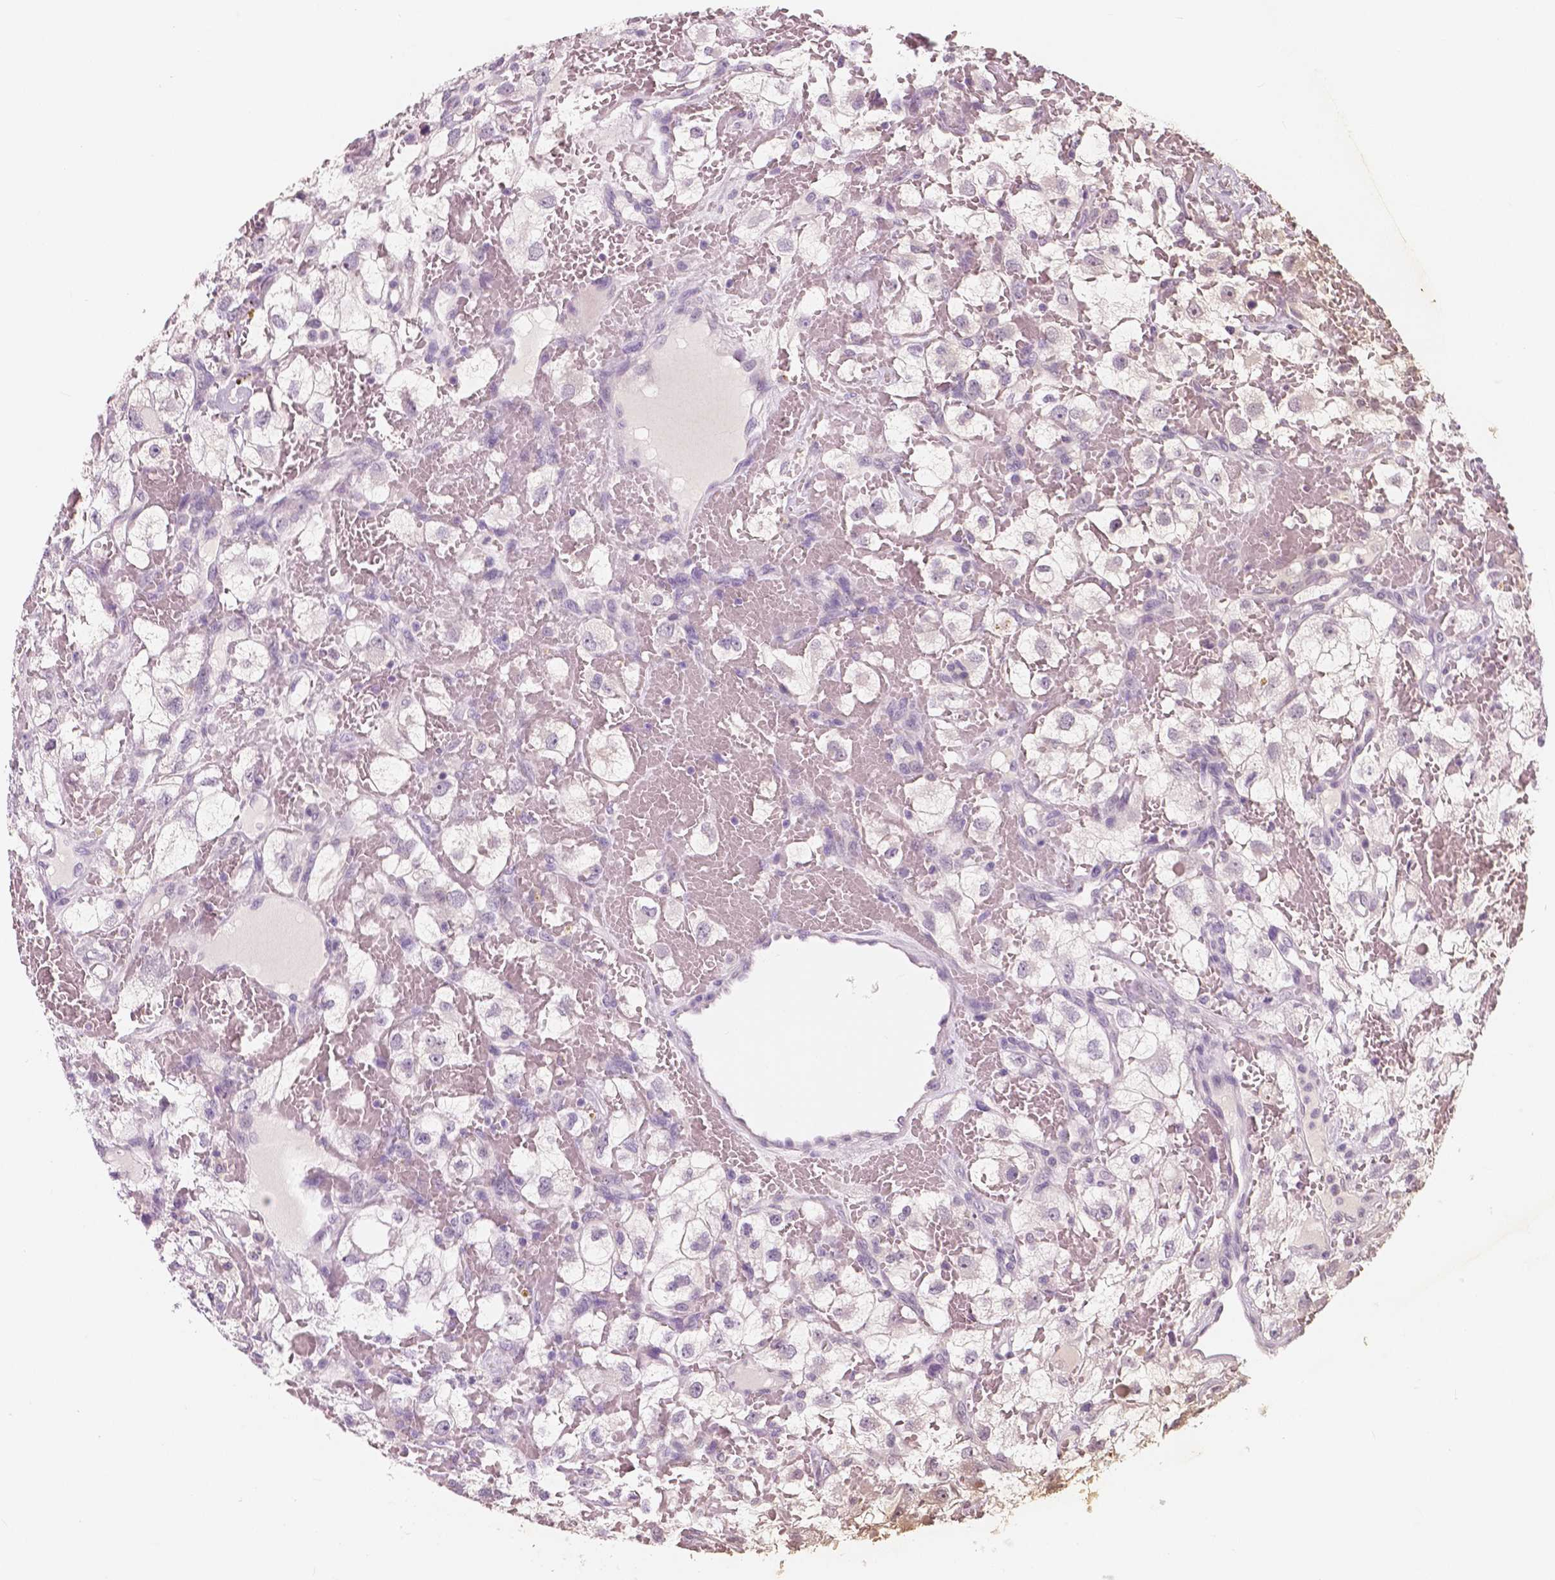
{"staining": {"intensity": "negative", "quantity": "none", "location": "none"}, "tissue": "renal cancer", "cell_type": "Tumor cells", "image_type": "cancer", "snomed": [{"axis": "morphology", "description": "Adenocarcinoma, NOS"}, {"axis": "topography", "description": "Kidney"}], "caption": "This is an immunohistochemistry photomicrograph of renal cancer. There is no positivity in tumor cells.", "gene": "NECAB1", "patient": {"sex": "male", "age": 59}}